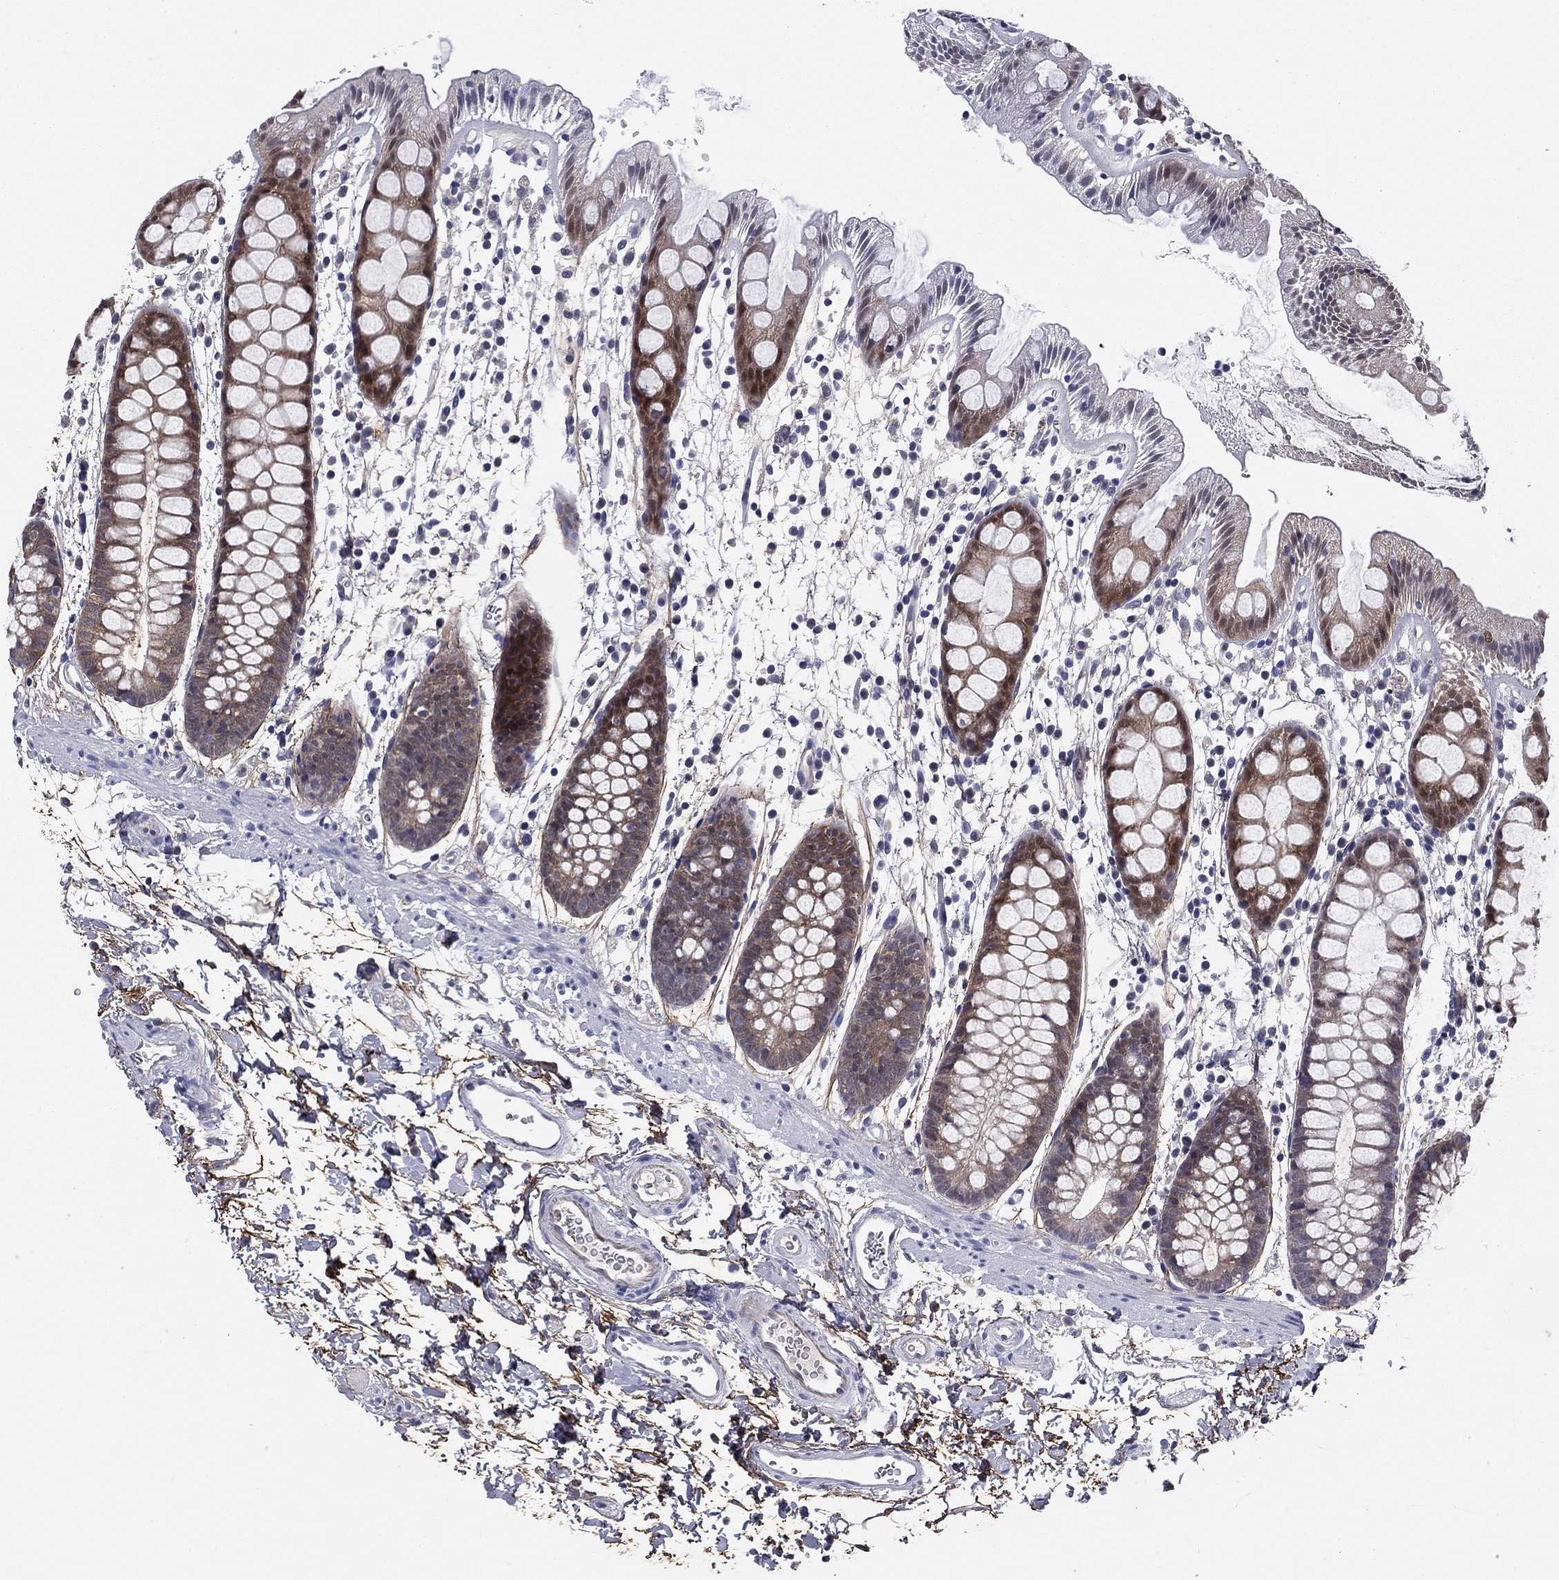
{"staining": {"intensity": "moderate", "quantity": "25%-75%", "location": "cytoplasmic/membranous"}, "tissue": "rectum", "cell_type": "Glandular cells", "image_type": "normal", "snomed": [{"axis": "morphology", "description": "Normal tissue, NOS"}, {"axis": "topography", "description": "Rectum"}], "caption": "IHC micrograph of unremarkable rectum stained for a protein (brown), which displays medium levels of moderate cytoplasmic/membranous staining in about 25%-75% of glandular cells.", "gene": "REXO5", "patient": {"sex": "male", "age": 57}}